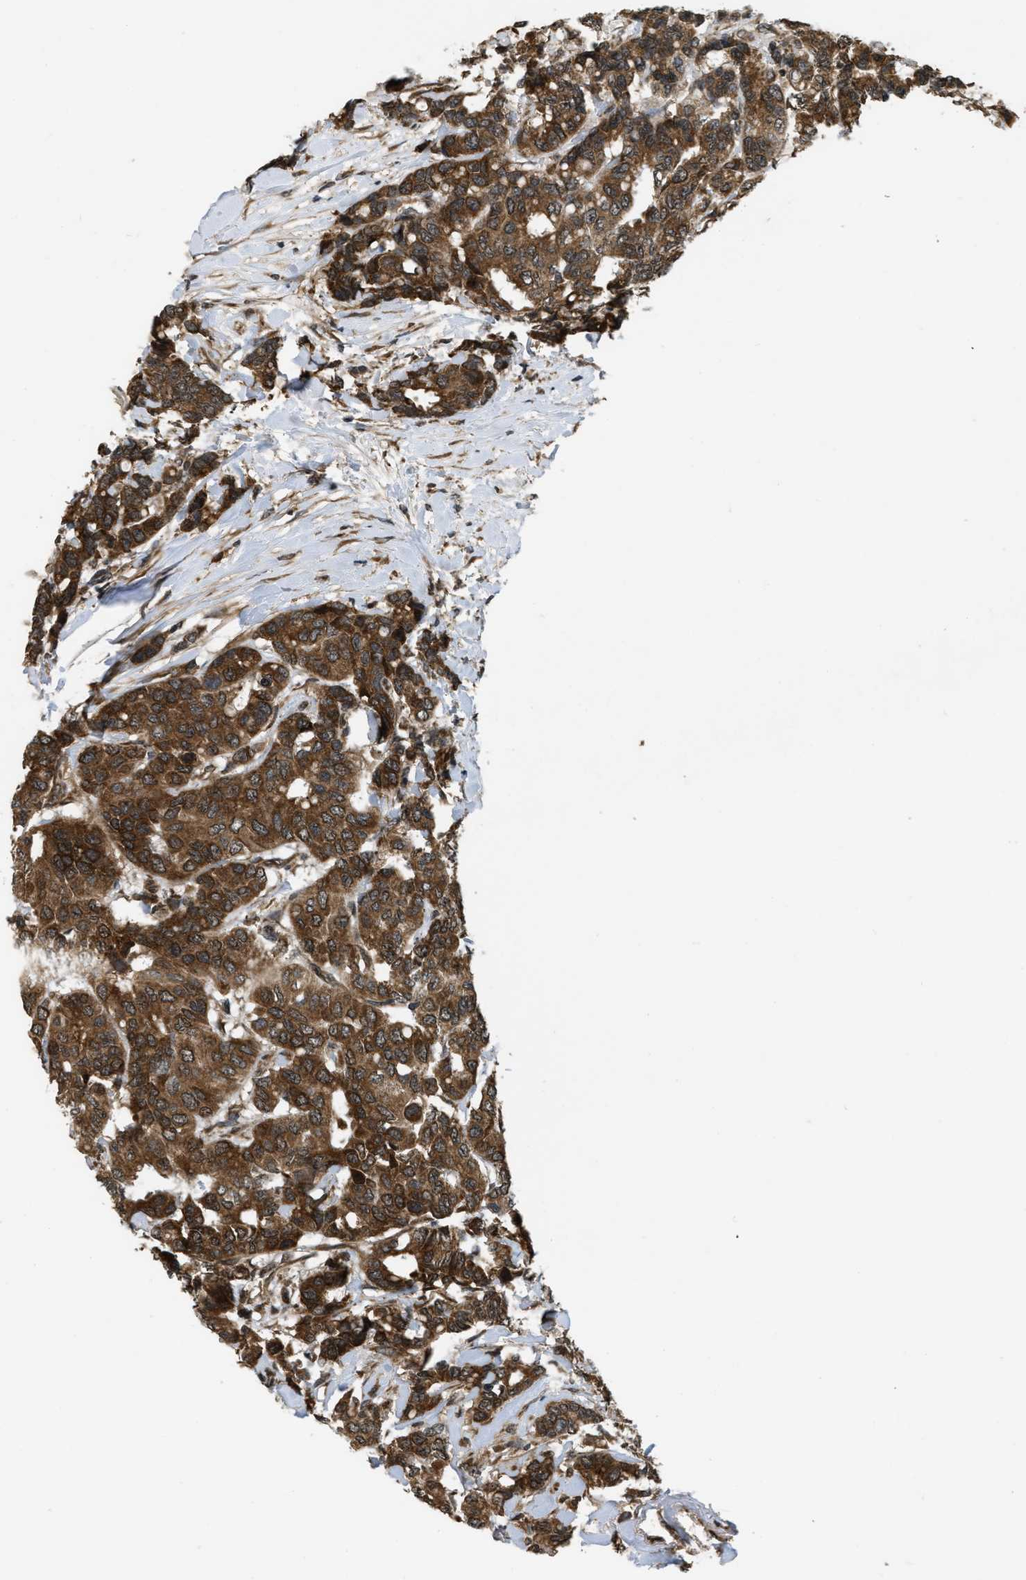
{"staining": {"intensity": "moderate", "quantity": ">75%", "location": "cytoplasmic/membranous"}, "tissue": "breast cancer", "cell_type": "Tumor cells", "image_type": "cancer", "snomed": [{"axis": "morphology", "description": "Duct carcinoma"}, {"axis": "topography", "description": "Breast"}], "caption": "Protein staining of breast infiltrating ductal carcinoma tissue exhibits moderate cytoplasmic/membranous staining in approximately >75% of tumor cells.", "gene": "SPTLC1", "patient": {"sex": "female", "age": 87}}